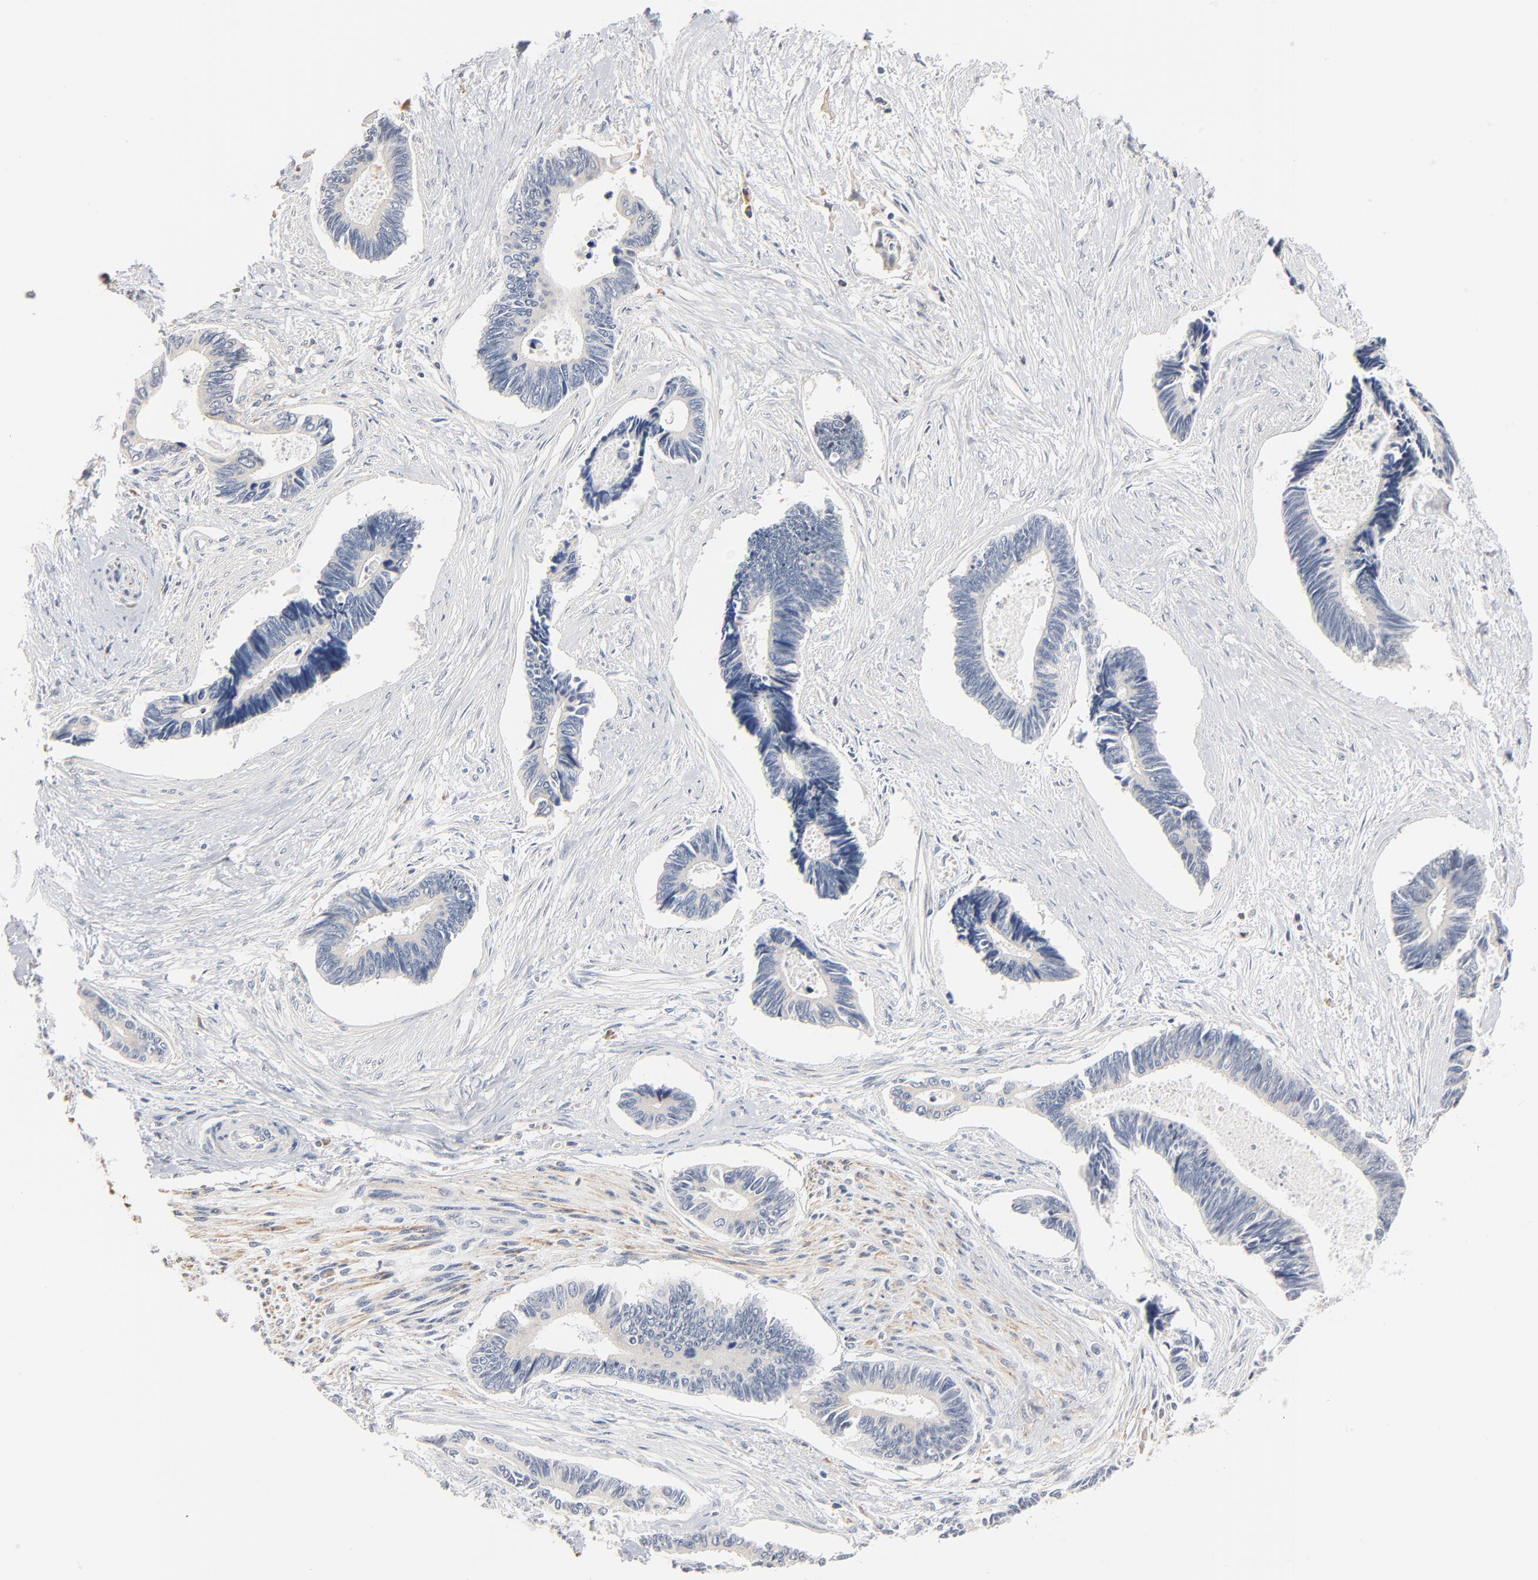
{"staining": {"intensity": "negative", "quantity": "none", "location": "none"}, "tissue": "pancreatic cancer", "cell_type": "Tumor cells", "image_type": "cancer", "snomed": [{"axis": "morphology", "description": "Adenocarcinoma, NOS"}, {"axis": "topography", "description": "Pancreas"}], "caption": "DAB (3,3'-diaminobenzidine) immunohistochemical staining of human adenocarcinoma (pancreatic) displays no significant staining in tumor cells. The staining is performed using DAB brown chromogen with nuclei counter-stained in using hematoxylin.", "gene": "ZDHHC8", "patient": {"sex": "female", "age": 70}}